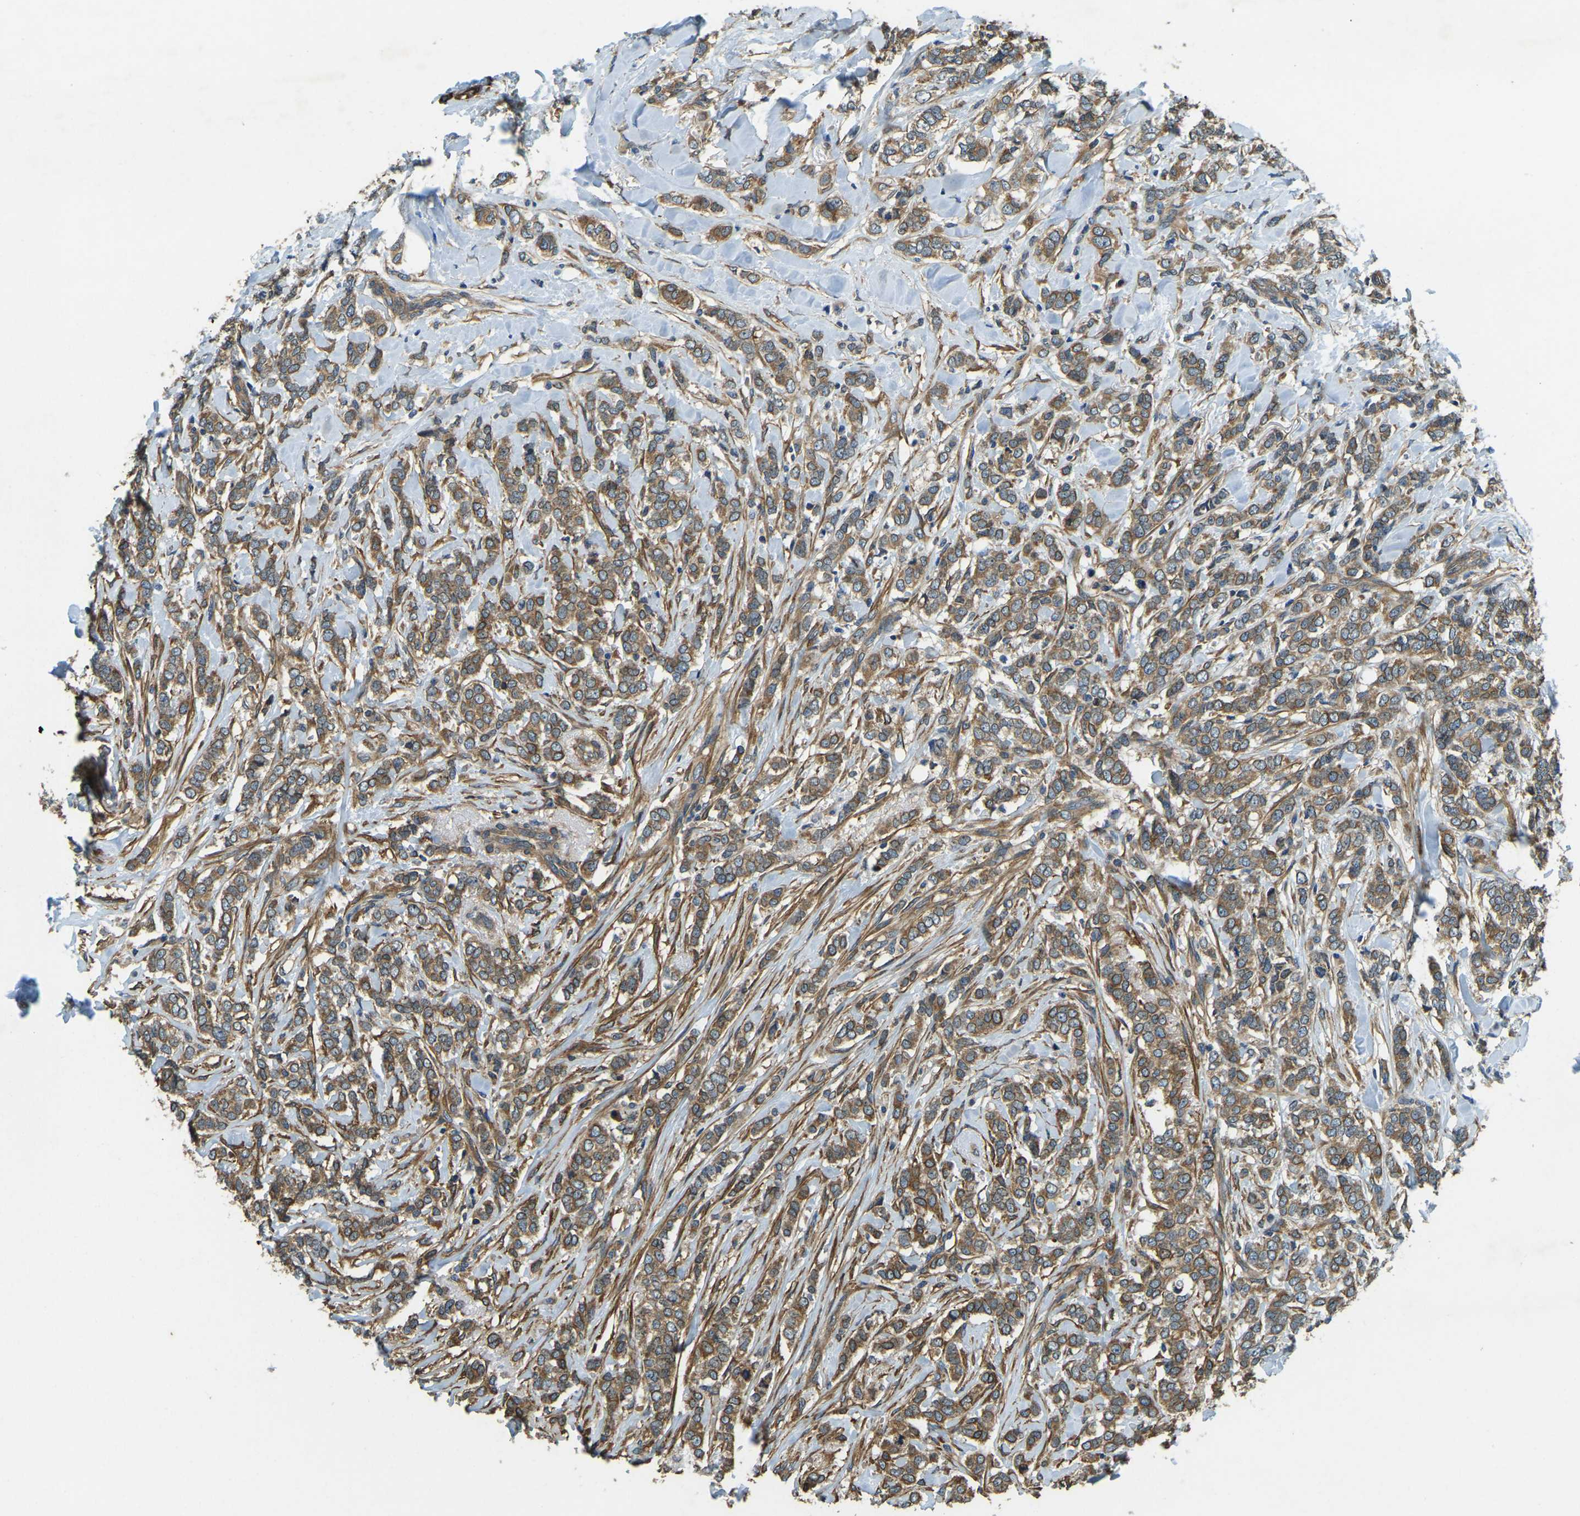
{"staining": {"intensity": "moderate", "quantity": ">75%", "location": "cytoplasmic/membranous"}, "tissue": "breast cancer", "cell_type": "Tumor cells", "image_type": "cancer", "snomed": [{"axis": "morphology", "description": "Lobular carcinoma"}, {"axis": "topography", "description": "Skin"}, {"axis": "topography", "description": "Breast"}], "caption": "Protein staining of breast cancer (lobular carcinoma) tissue exhibits moderate cytoplasmic/membranous positivity in approximately >75% of tumor cells.", "gene": "ERGIC1", "patient": {"sex": "female", "age": 46}}